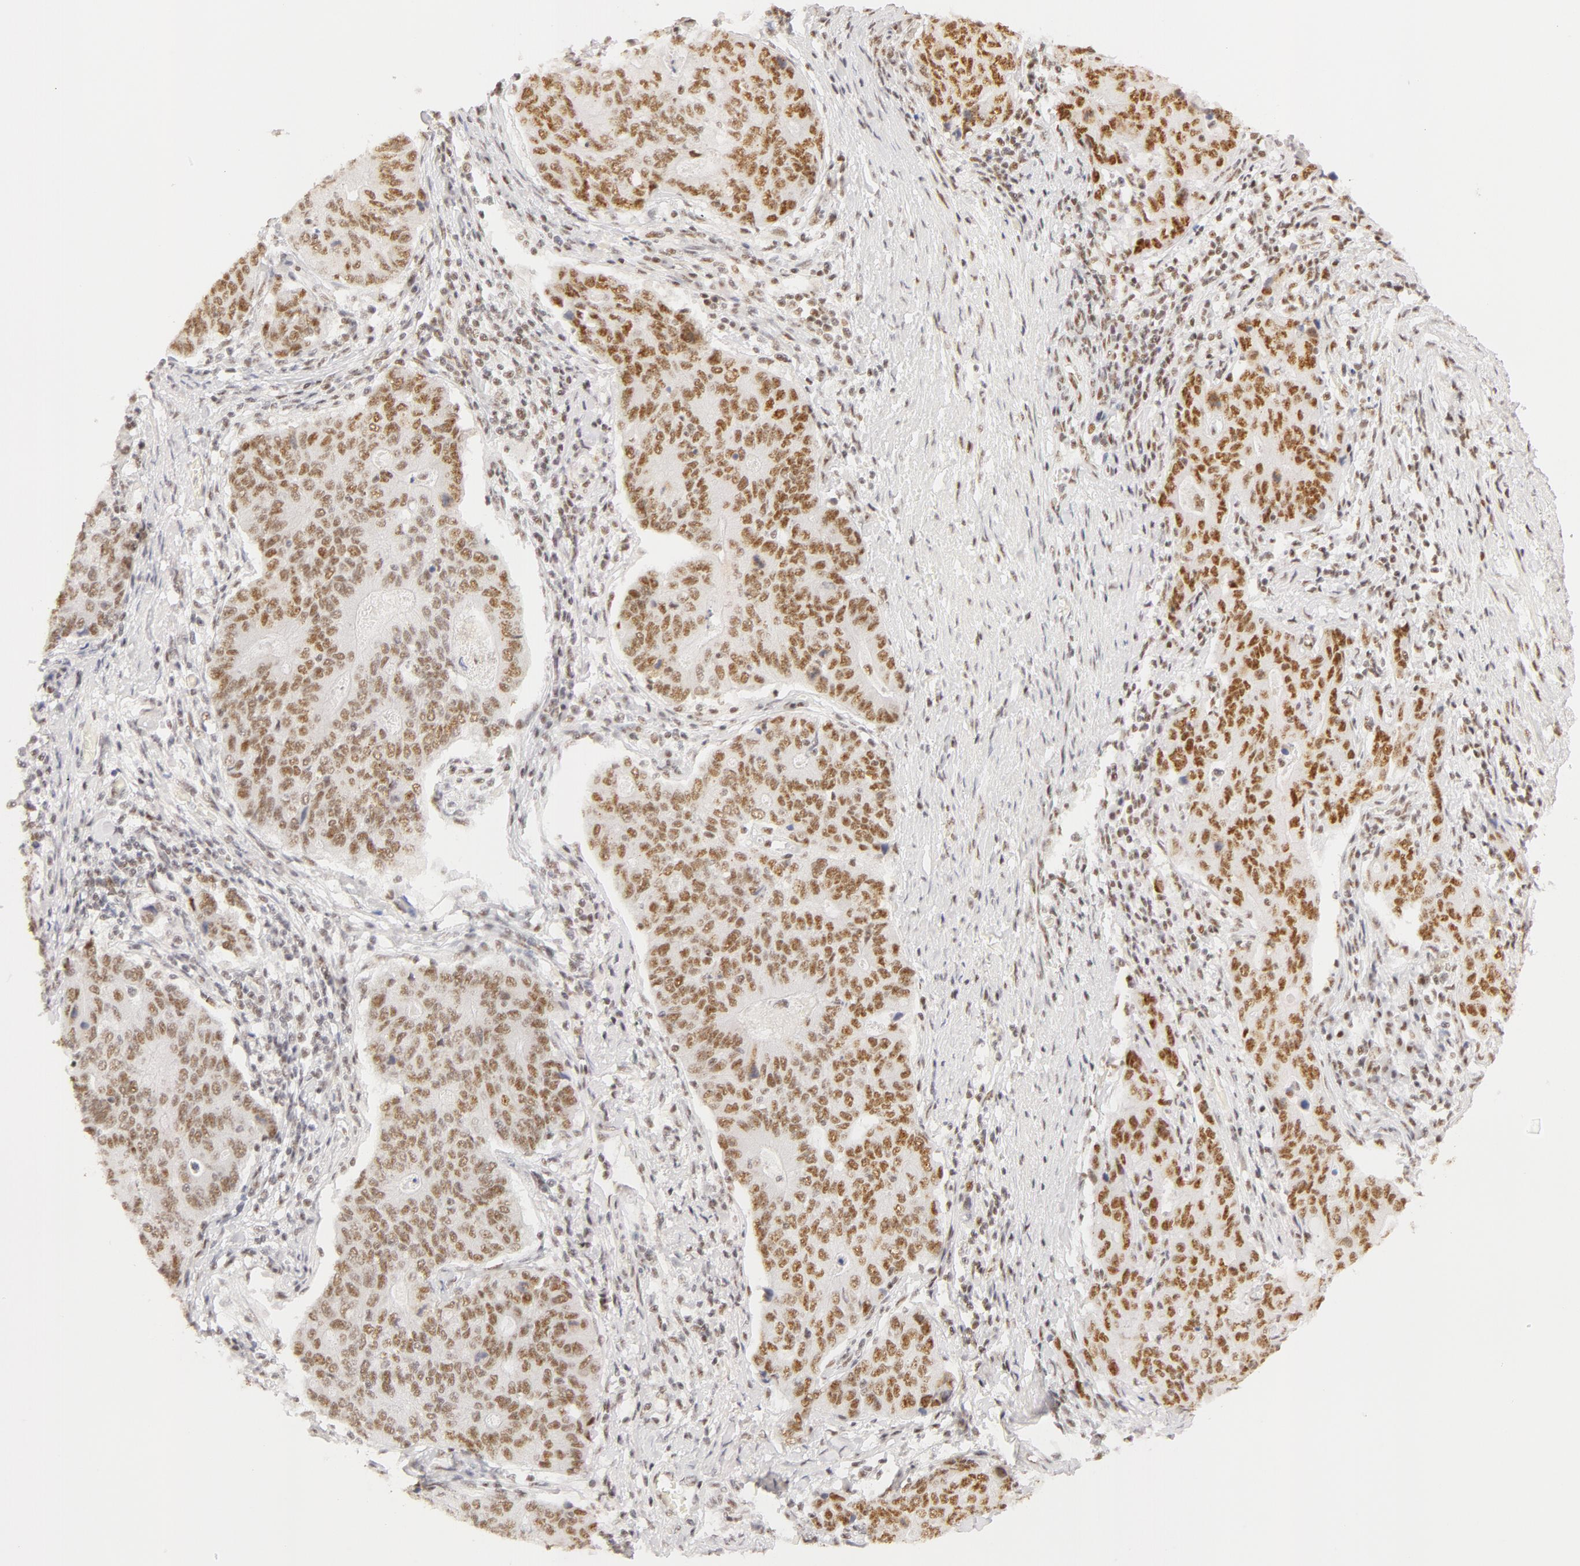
{"staining": {"intensity": "moderate", "quantity": "25%-75%", "location": "nuclear"}, "tissue": "stomach cancer", "cell_type": "Tumor cells", "image_type": "cancer", "snomed": [{"axis": "morphology", "description": "Adenocarcinoma, NOS"}, {"axis": "topography", "description": "Esophagus"}, {"axis": "topography", "description": "Stomach"}], "caption": "About 25%-75% of tumor cells in adenocarcinoma (stomach) exhibit moderate nuclear protein positivity as visualized by brown immunohistochemical staining.", "gene": "RBM39", "patient": {"sex": "male", "age": 74}}